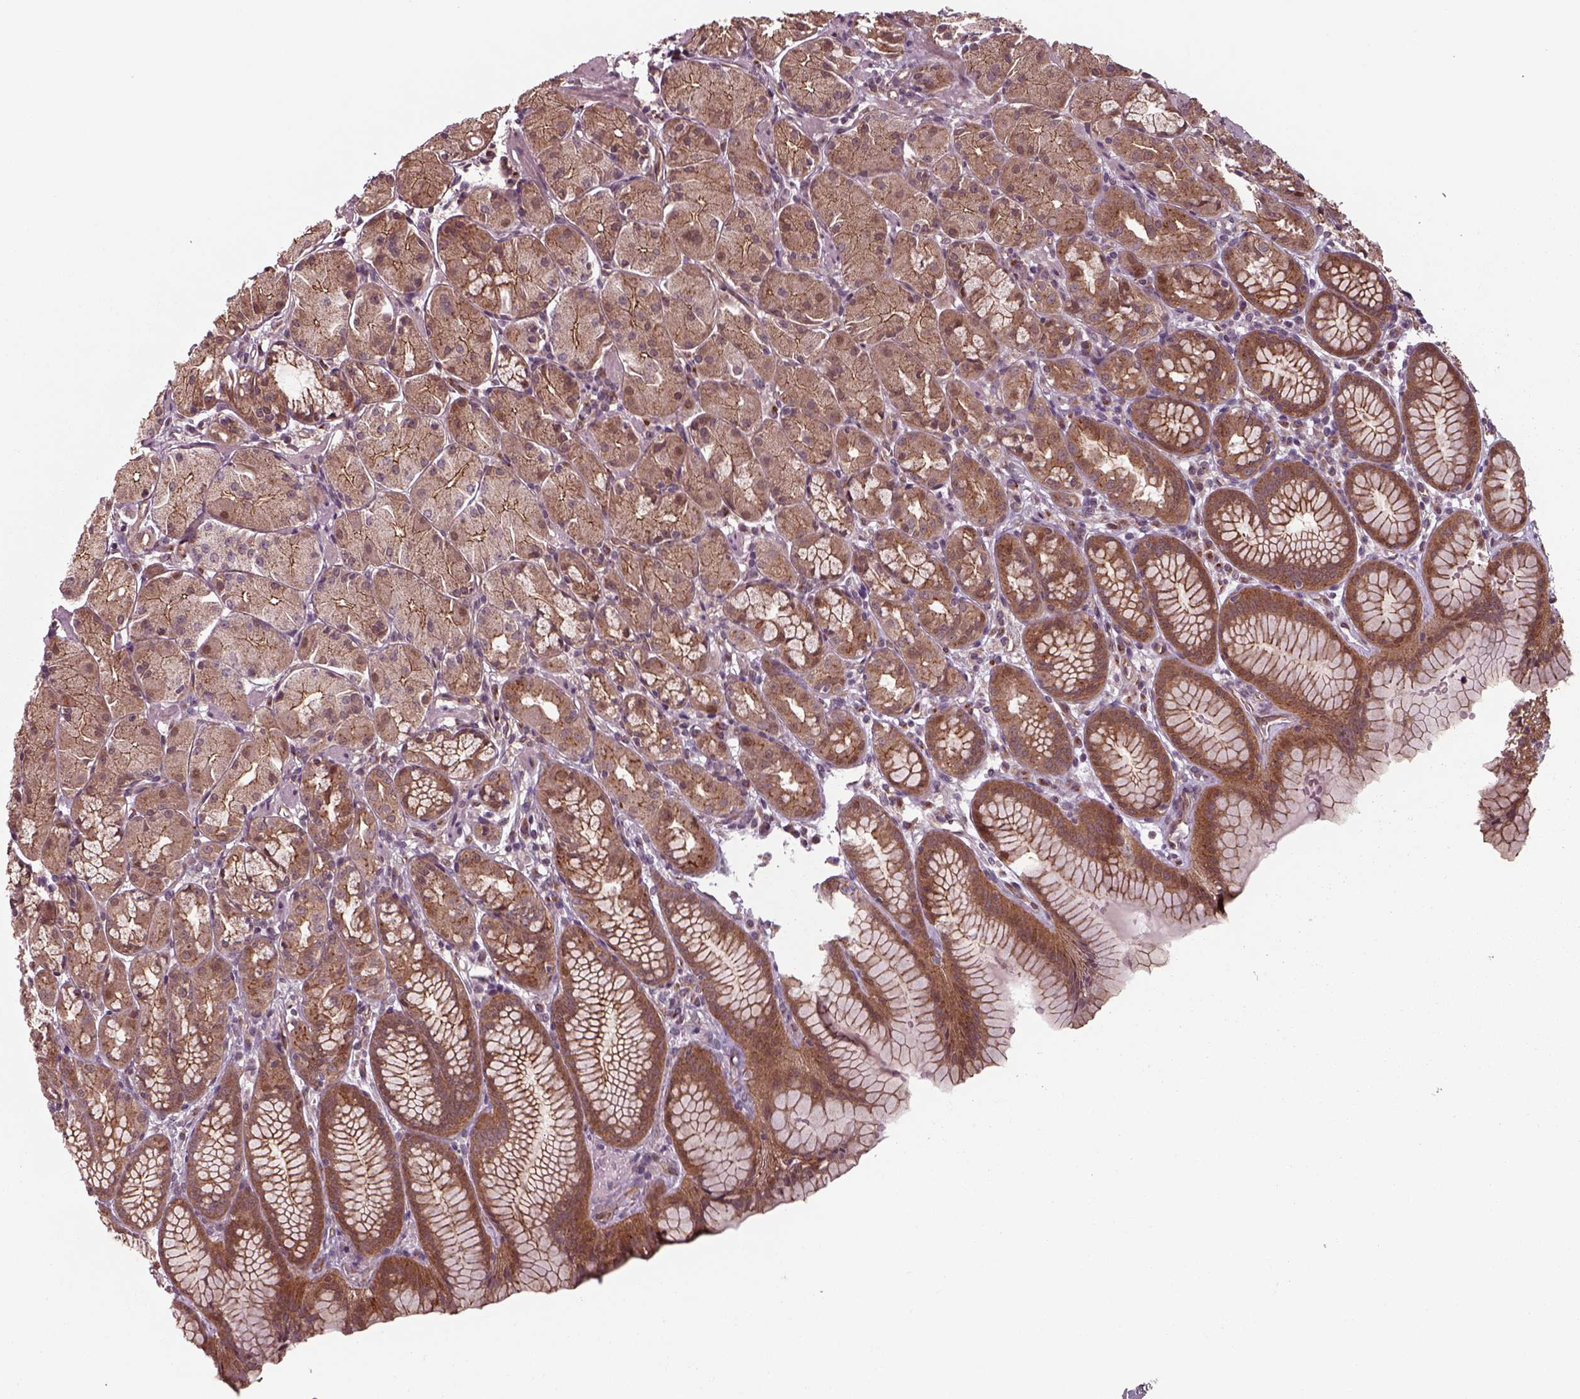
{"staining": {"intensity": "moderate", "quantity": ">75%", "location": "cytoplasmic/membranous"}, "tissue": "stomach", "cell_type": "Glandular cells", "image_type": "normal", "snomed": [{"axis": "morphology", "description": "Normal tissue, NOS"}, {"axis": "topography", "description": "Stomach, upper"}], "caption": "IHC of benign human stomach shows medium levels of moderate cytoplasmic/membranous positivity in about >75% of glandular cells.", "gene": "CHMP3", "patient": {"sex": "male", "age": 47}}